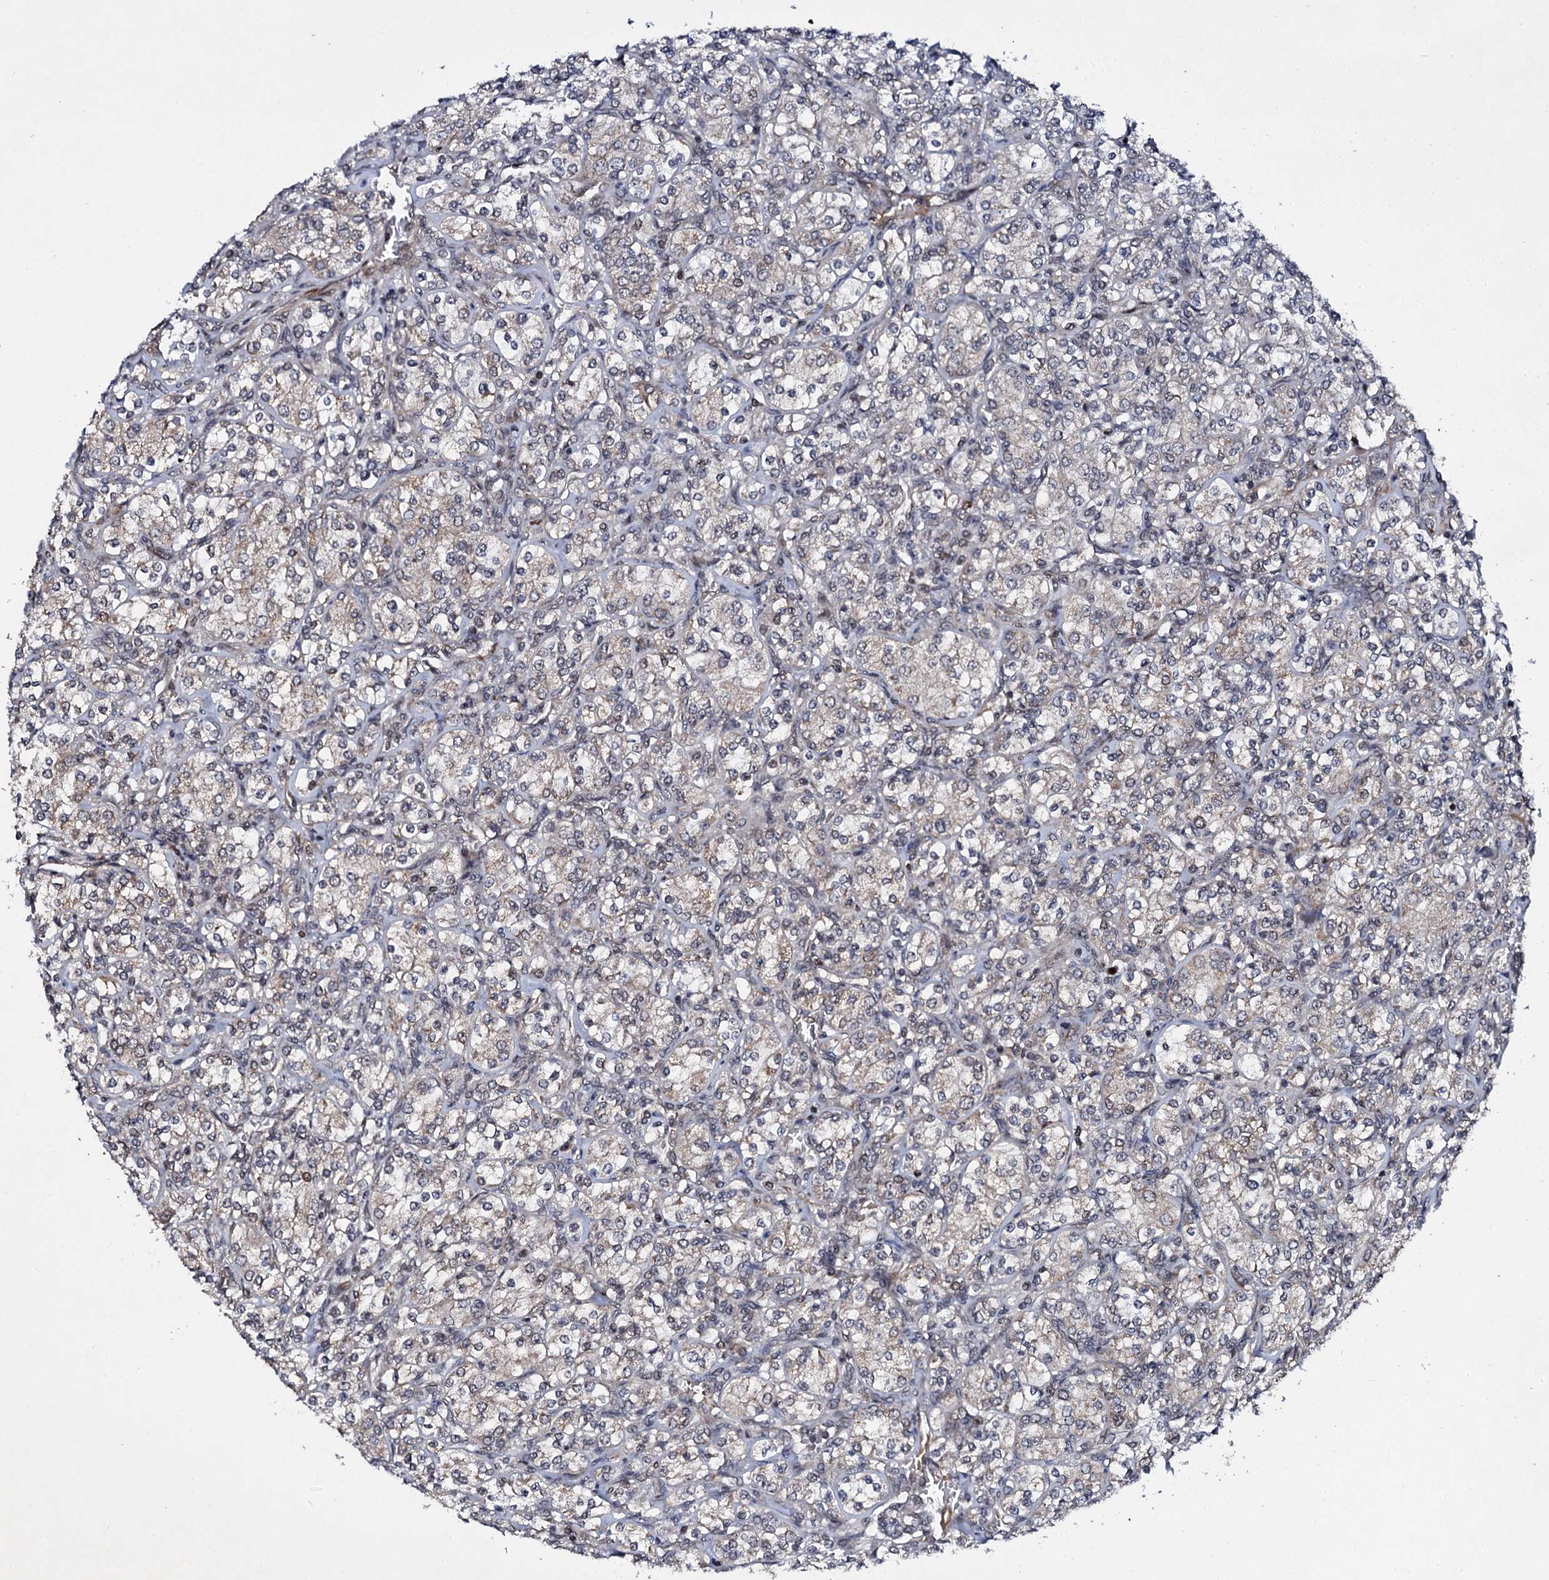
{"staining": {"intensity": "negative", "quantity": "none", "location": "none"}, "tissue": "renal cancer", "cell_type": "Tumor cells", "image_type": "cancer", "snomed": [{"axis": "morphology", "description": "Adenocarcinoma, NOS"}, {"axis": "topography", "description": "Kidney"}], "caption": "Tumor cells show no significant protein positivity in renal cancer (adenocarcinoma).", "gene": "FAM111A", "patient": {"sex": "male", "age": 77}}